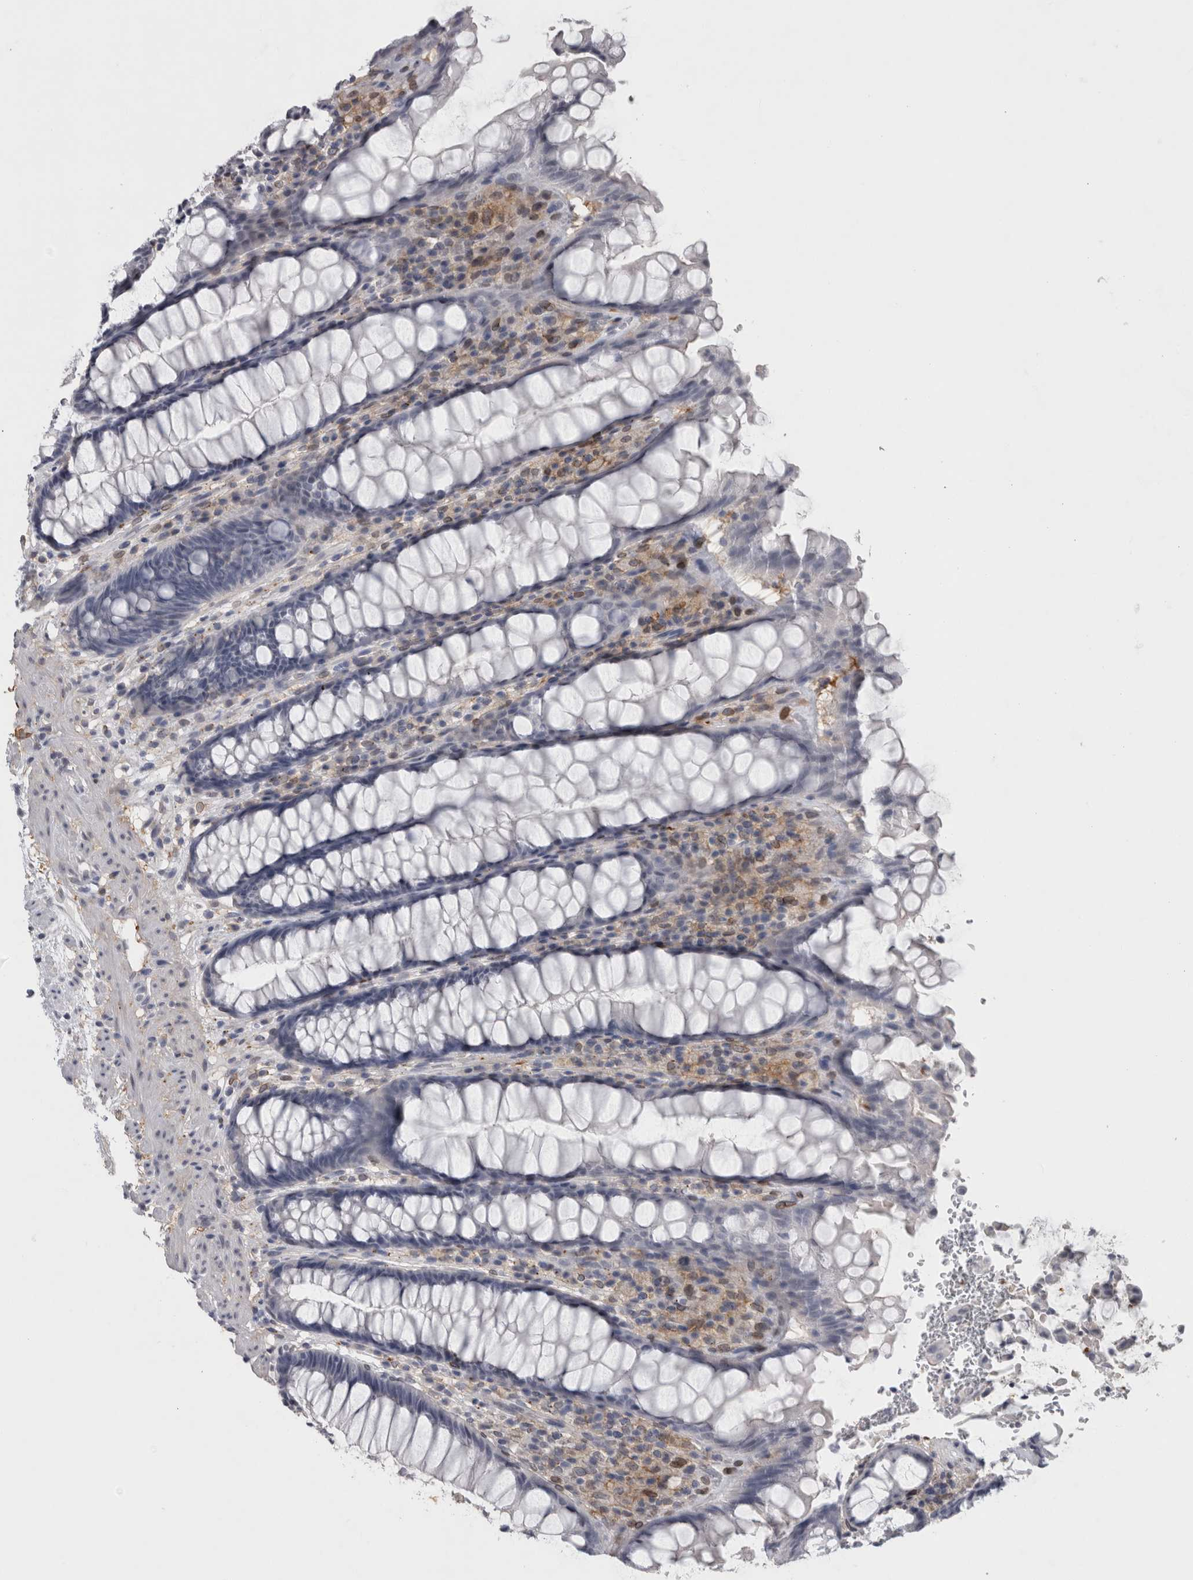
{"staining": {"intensity": "negative", "quantity": "none", "location": "none"}, "tissue": "rectum", "cell_type": "Glandular cells", "image_type": "normal", "snomed": [{"axis": "morphology", "description": "Normal tissue, NOS"}, {"axis": "topography", "description": "Rectum"}], "caption": "Immunohistochemistry photomicrograph of unremarkable rectum: human rectum stained with DAB (3,3'-diaminobenzidine) demonstrates no significant protein positivity in glandular cells.", "gene": "DNAJC24", "patient": {"sex": "male", "age": 64}}